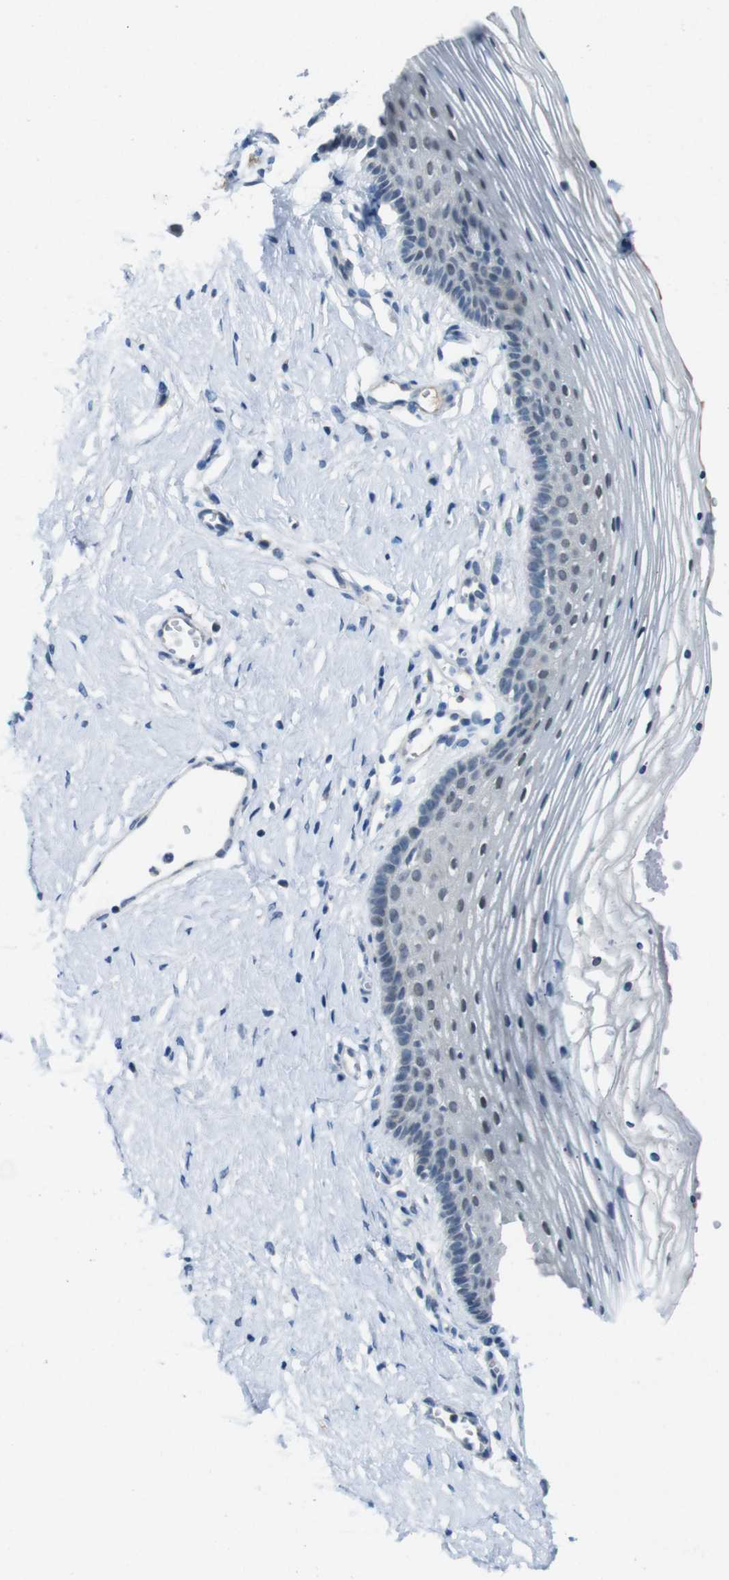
{"staining": {"intensity": "negative", "quantity": "none", "location": "none"}, "tissue": "vagina", "cell_type": "Squamous epithelial cells", "image_type": "normal", "snomed": [{"axis": "morphology", "description": "Normal tissue, NOS"}, {"axis": "topography", "description": "Vagina"}], "caption": "There is no significant positivity in squamous epithelial cells of vagina.", "gene": "CDHR2", "patient": {"sex": "female", "age": 32}}